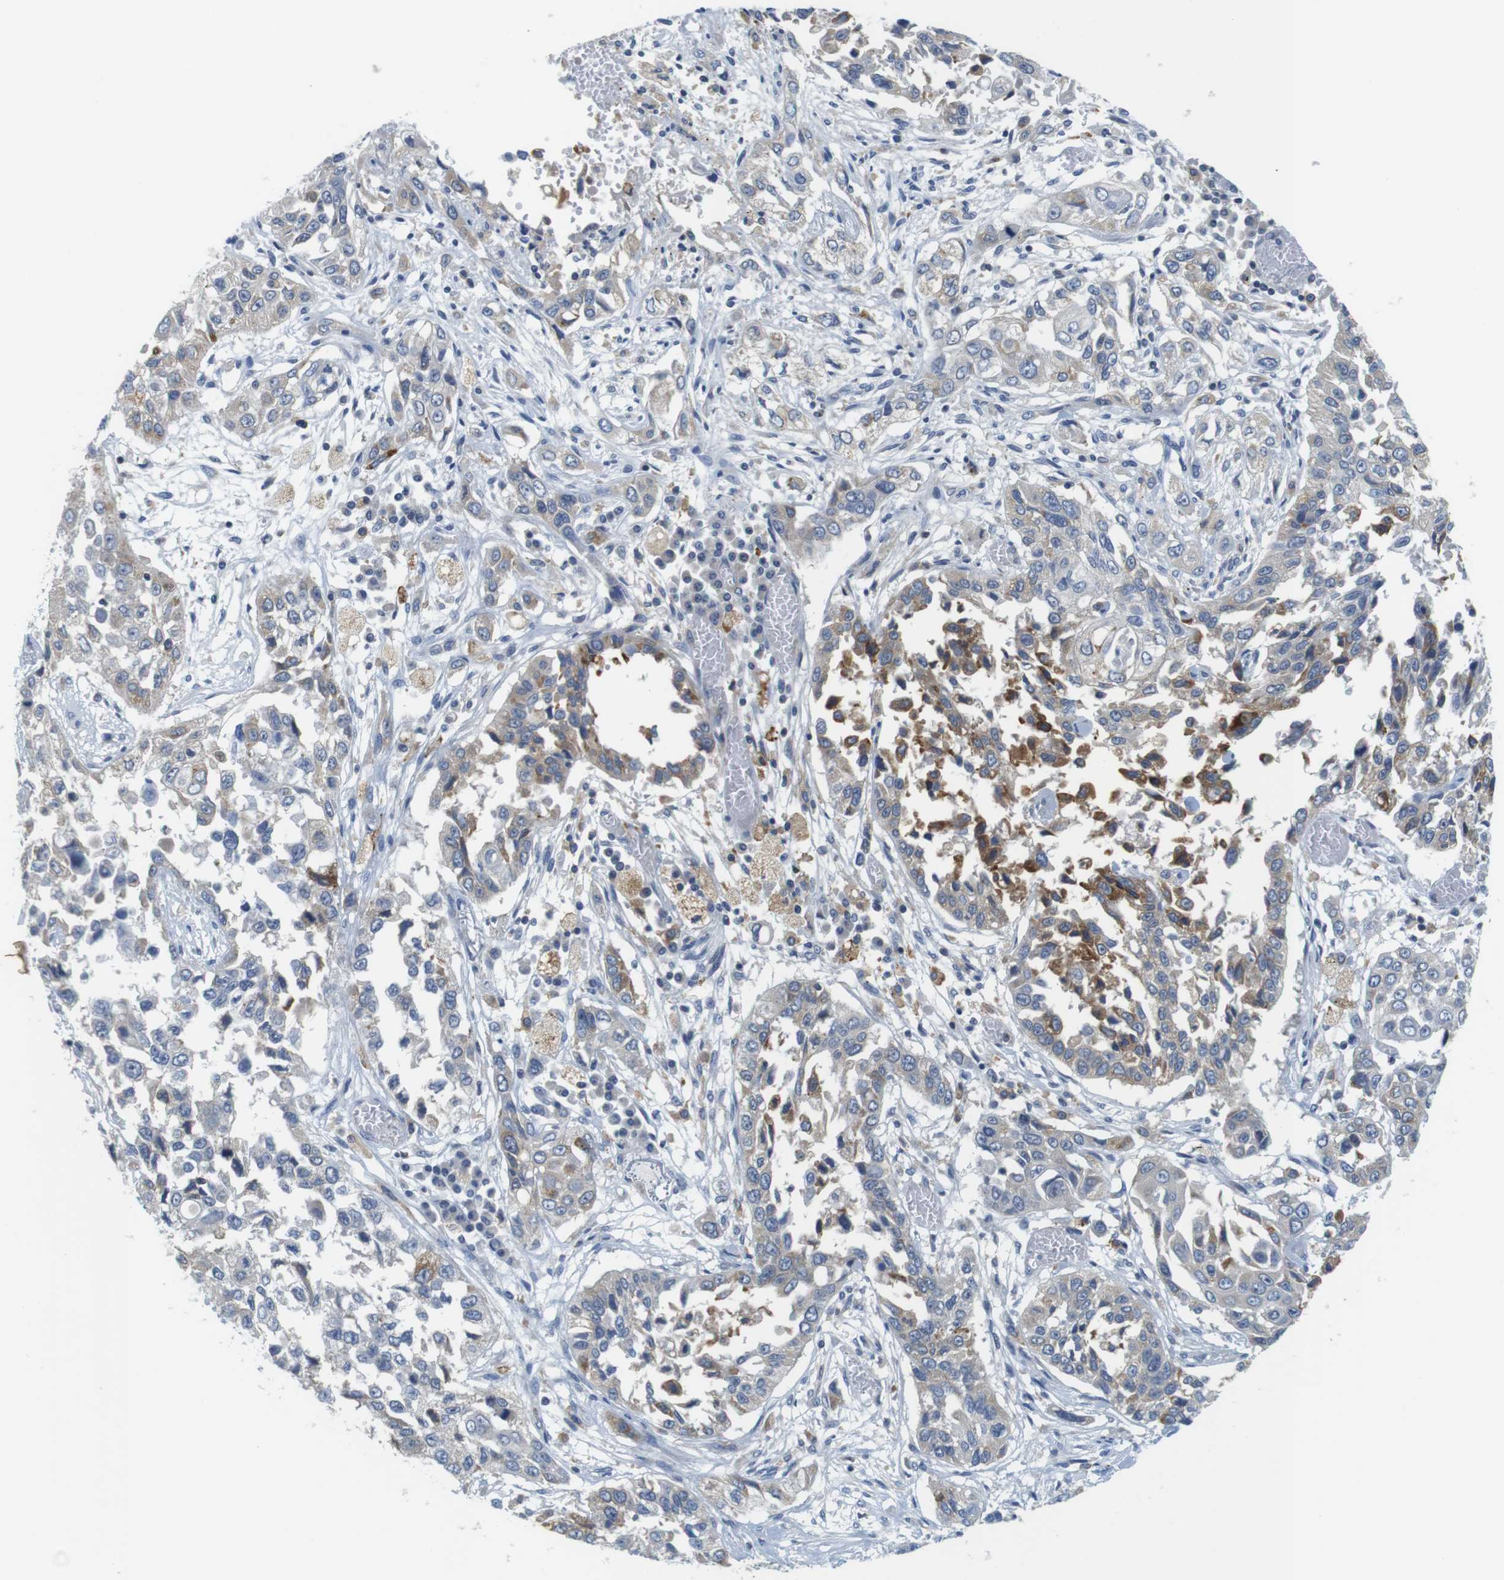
{"staining": {"intensity": "moderate", "quantity": "<25%", "location": "cytoplasmic/membranous"}, "tissue": "lung cancer", "cell_type": "Tumor cells", "image_type": "cancer", "snomed": [{"axis": "morphology", "description": "Squamous cell carcinoma, NOS"}, {"axis": "topography", "description": "Lung"}], "caption": "This histopathology image reveals immunohistochemistry (IHC) staining of lung squamous cell carcinoma, with low moderate cytoplasmic/membranous expression in about <25% of tumor cells.", "gene": "CNGA2", "patient": {"sex": "male", "age": 71}}